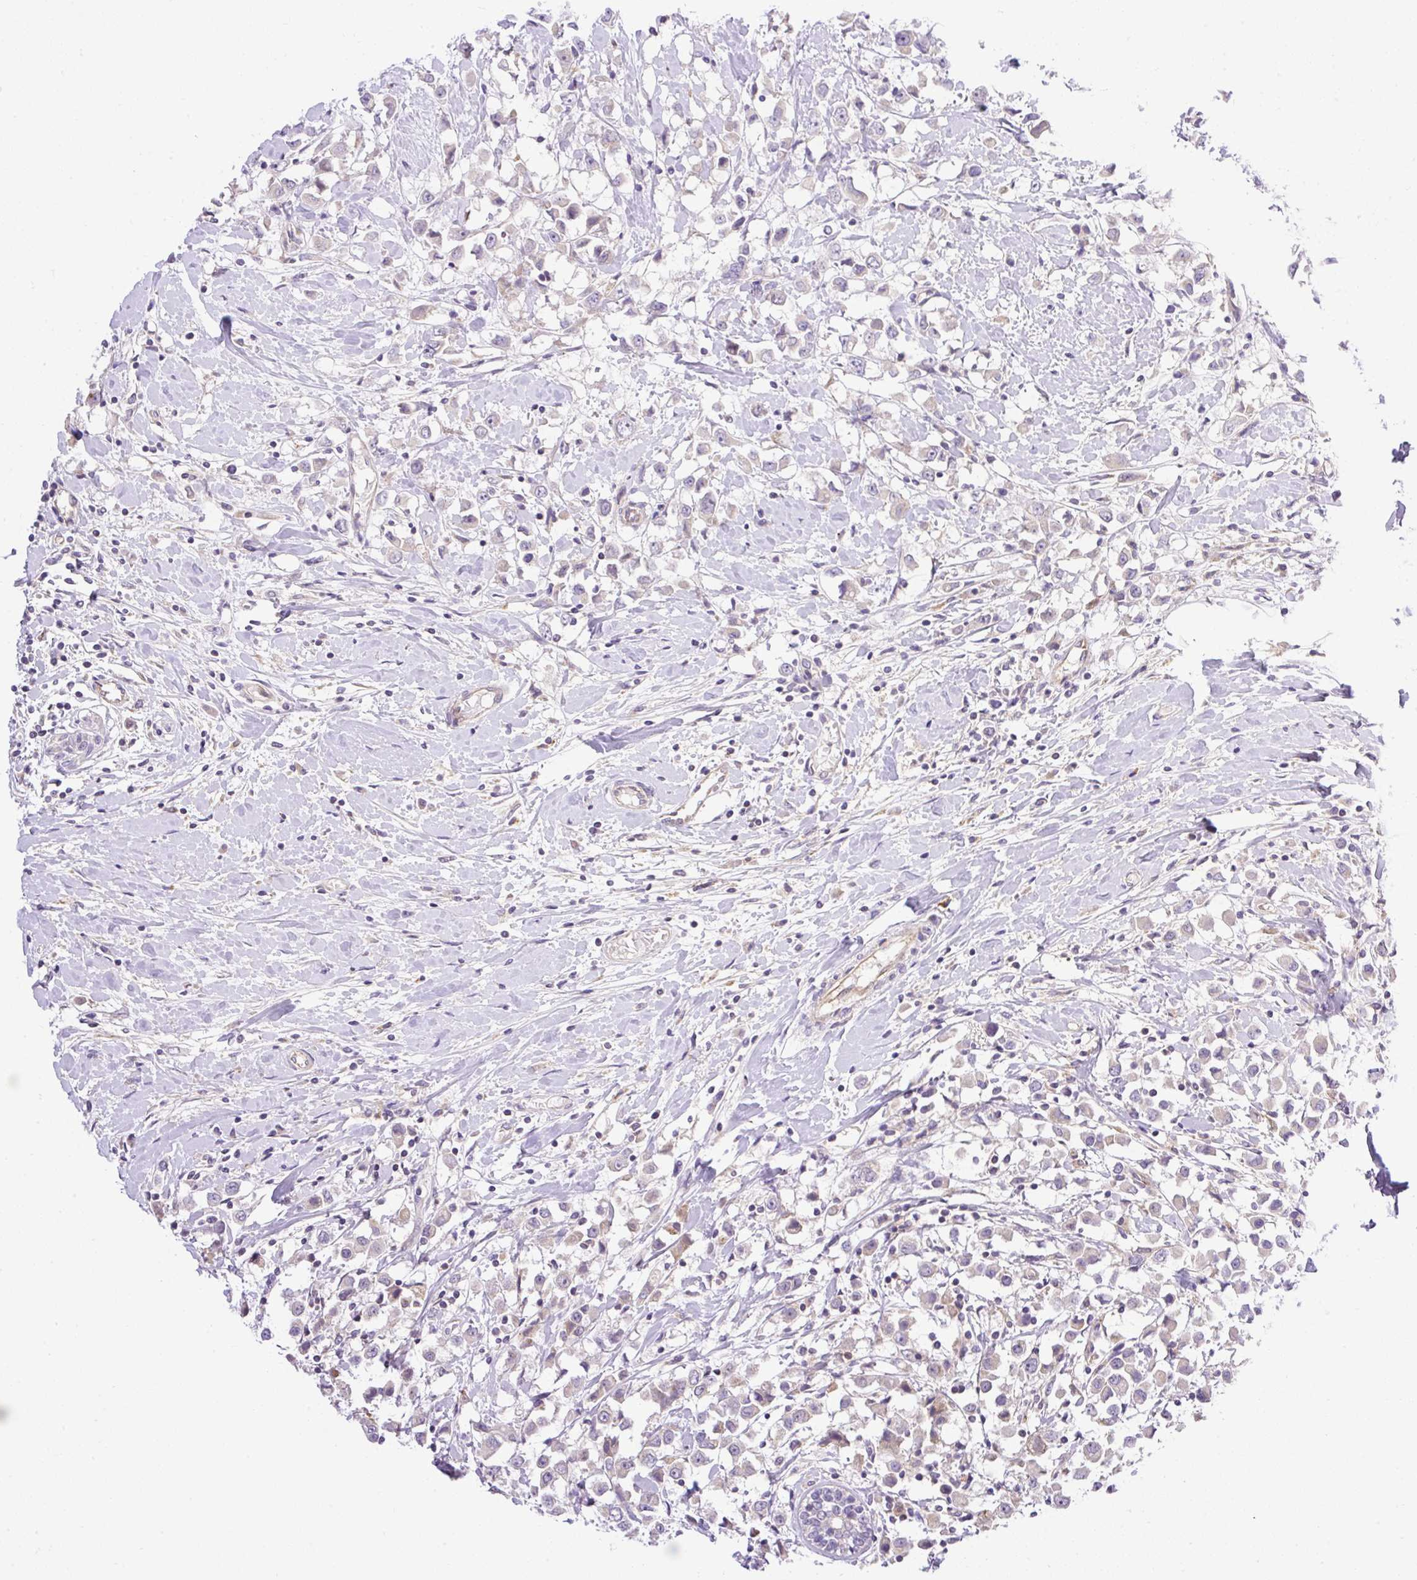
{"staining": {"intensity": "negative", "quantity": "none", "location": "none"}, "tissue": "breast cancer", "cell_type": "Tumor cells", "image_type": "cancer", "snomed": [{"axis": "morphology", "description": "Duct carcinoma"}, {"axis": "topography", "description": "Breast"}], "caption": "Tumor cells are negative for protein expression in human invasive ductal carcinoma (breast).", "gene": "HEXB", "patient": {"sex": "female", "age": 61}}